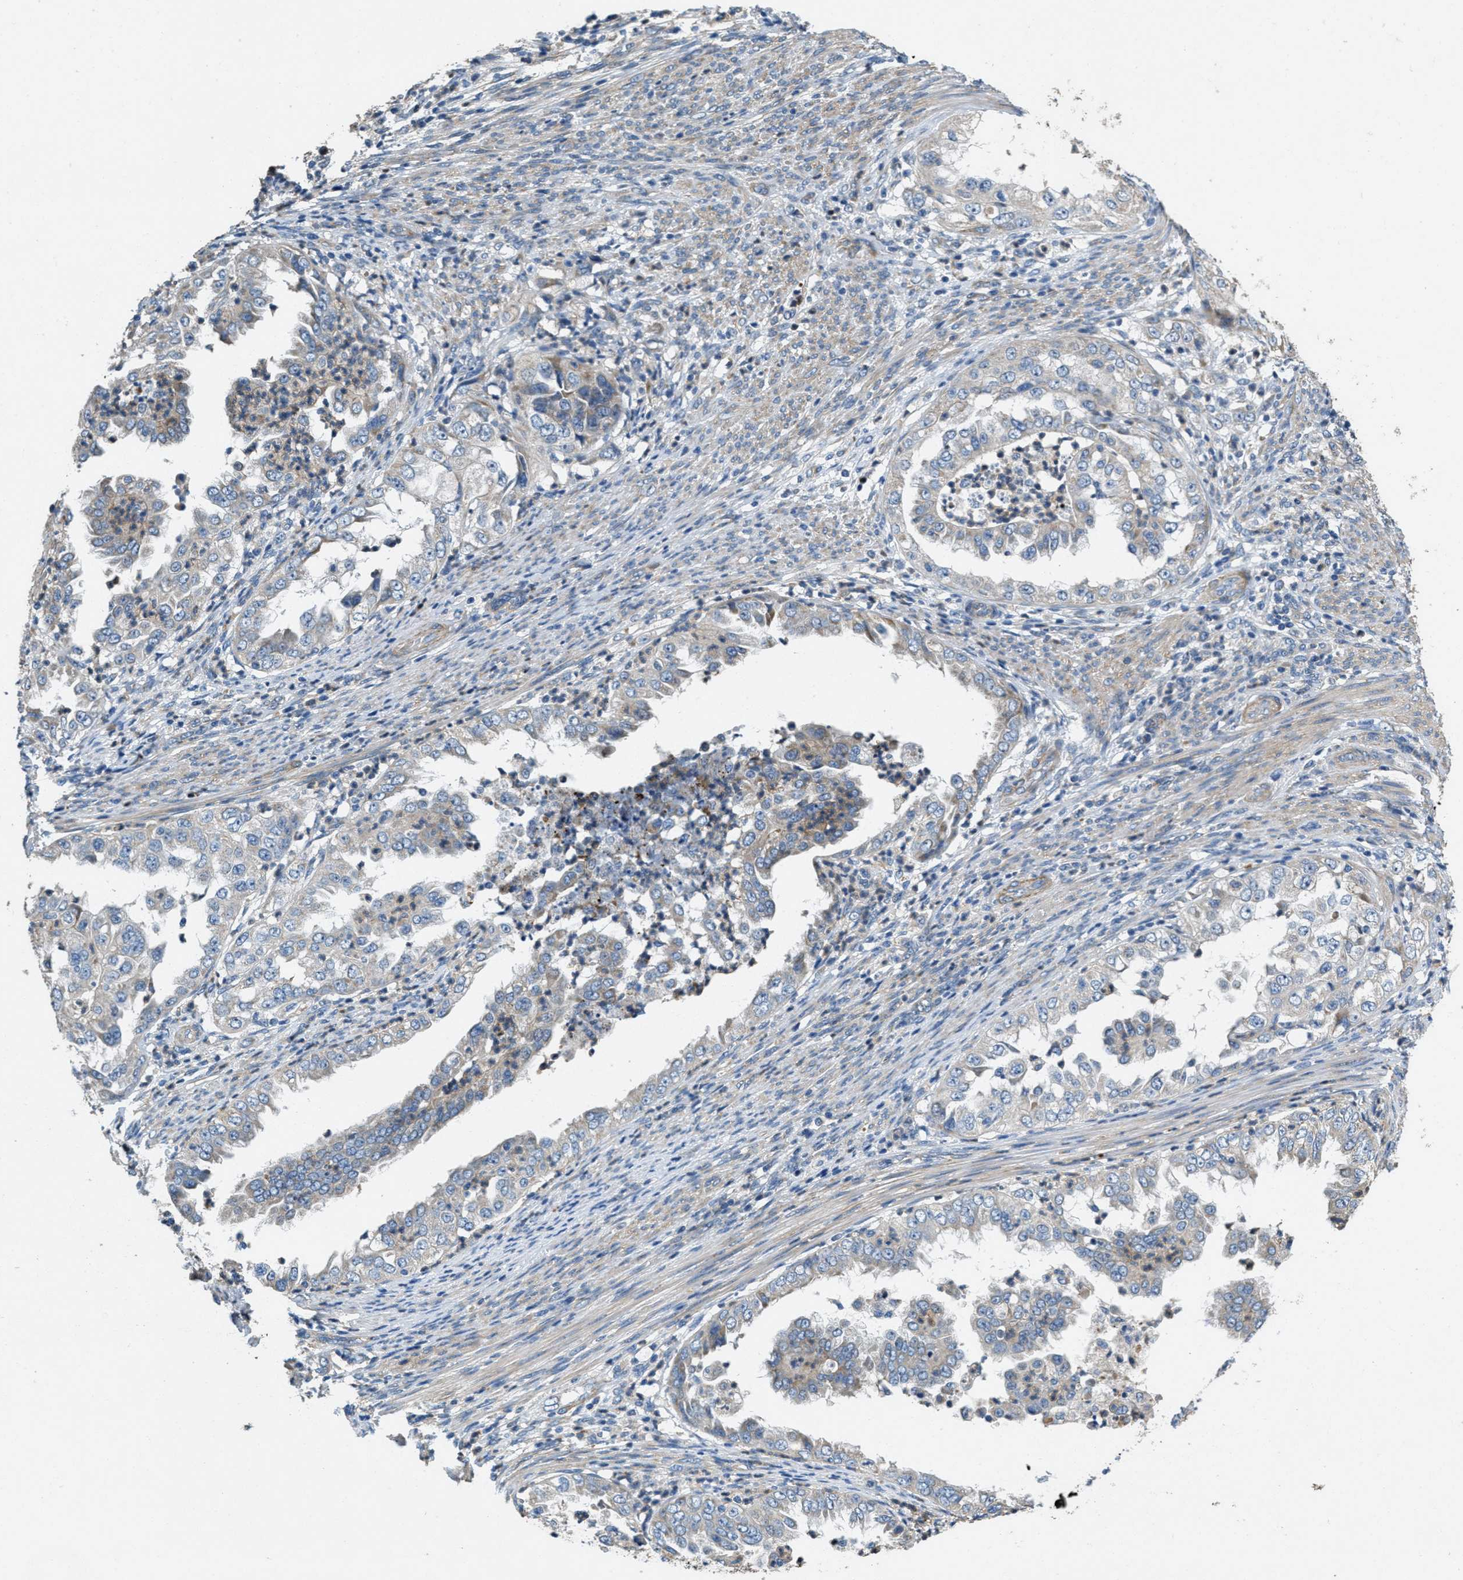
{"staining": {"intensity": "negative", "quantity": "none", "location": "none"}, "tissue": "endometrial cancer", "cell_type": "Tumor cells", "image_type": "cancer", "snomed": [{"axis": "morphology", "description": "Adenocarcinoma, NOS"}, {"axis": "topography", "description": "Endometrium"}], "caption": "Immunohistochemistry (IHC) image of human endometrial cancer stained for a protein (brown), which demonstrates no expression in tumor cells.", "gene": "TOMM70", "patient": {"sex": "female", "age": 85}}